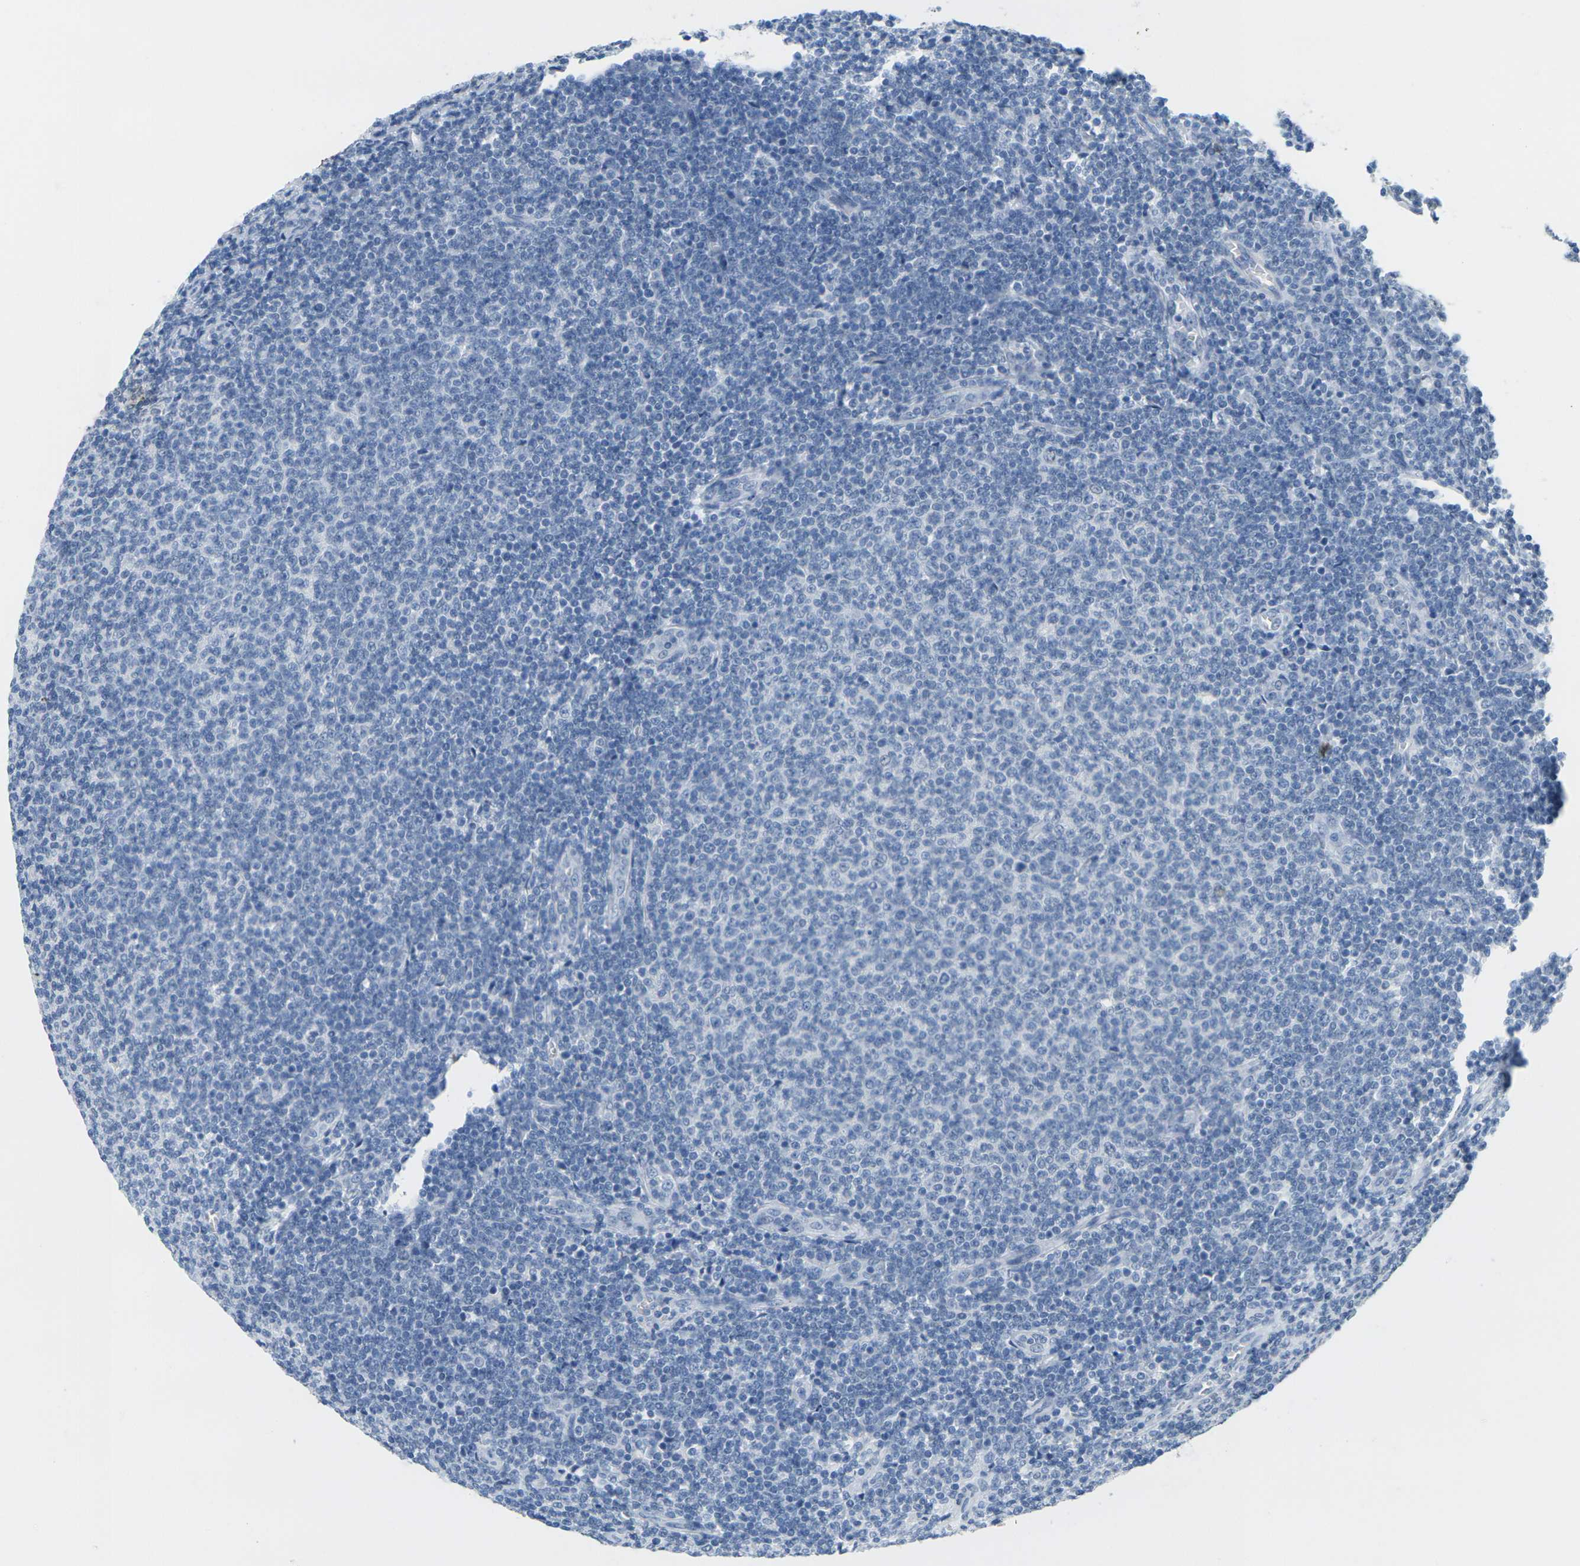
{"staining": {"intensity": "negative", "quantity": "none", "location": "none"}, "tissue": "lymphoma", "cell_type": "Tumor cells", "image_type": "cancer", "snomed": [{"axis": "morphology", "description": "Malignant lymphoma, non-Hodgkin's type, Low grade"}, {"axis": "topography", "description": "Lymph node"}], "caption": "The IHC histopathology image has no significant positivity in tumor cells of lymphoma tissue. (DAB (3,3'-diaminobenzidine) immunohistochemistry visualized using brightfield microscopy, high magnification).", "gene": "CTAG1A", "patient": {"sex": "male", "age": 66}}